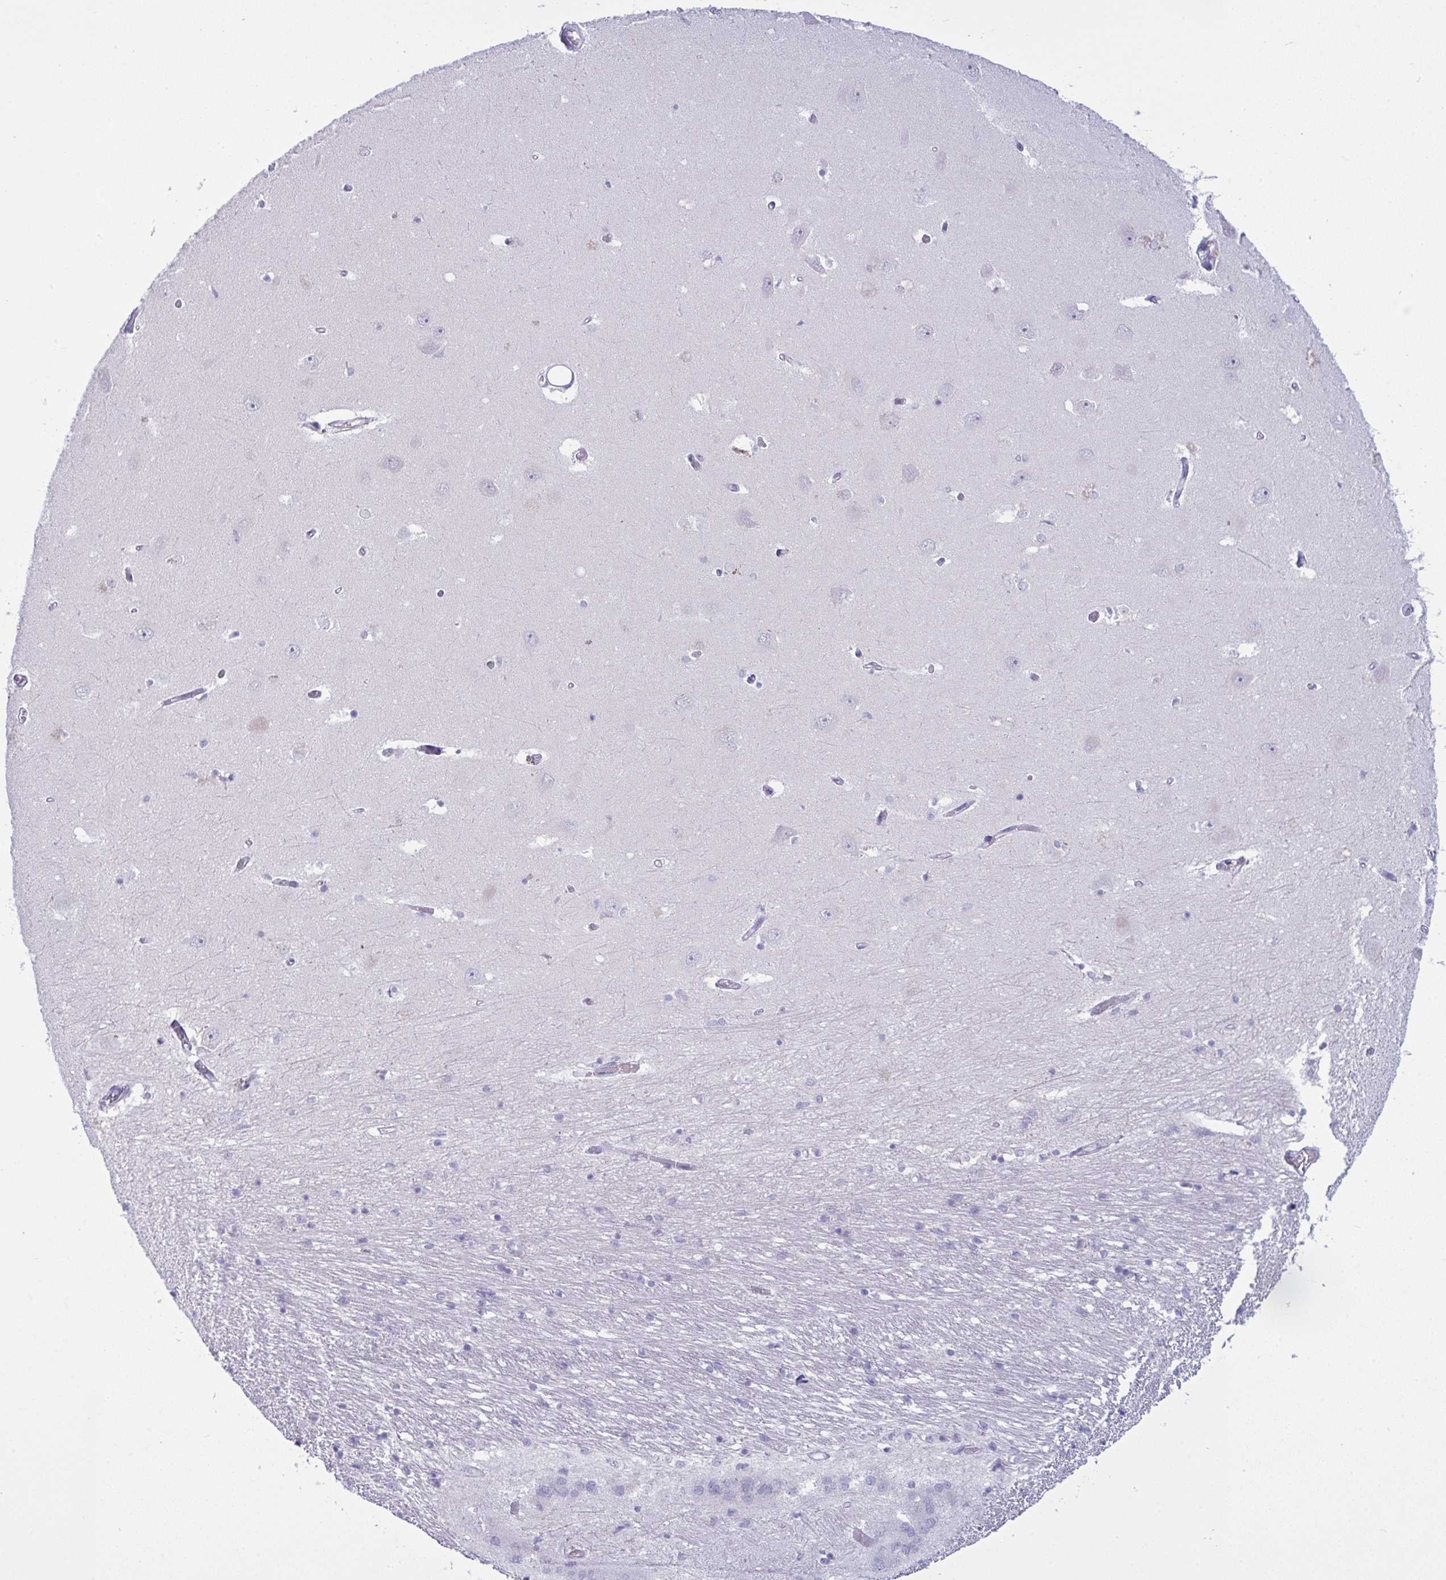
{"staining": {"intensity": "negative", "quantity": "none", "location": "none"}, "tissue": "caudate", "cell_type": "Glial cells", "image_type": "normal", "snomed": [{"axis": "morphology", "description": "Normal tissue, NOS"}, {"axis": "topography", "description": "Lateral ventricle wall"}, {"axis": "topography", "description": "Hippocampus"}], "caption": "Glial cells show no significant protein expression in unremarkable caudate.", "gene": "TENT5D", "patient": {"sex": "female", "age": 63}}